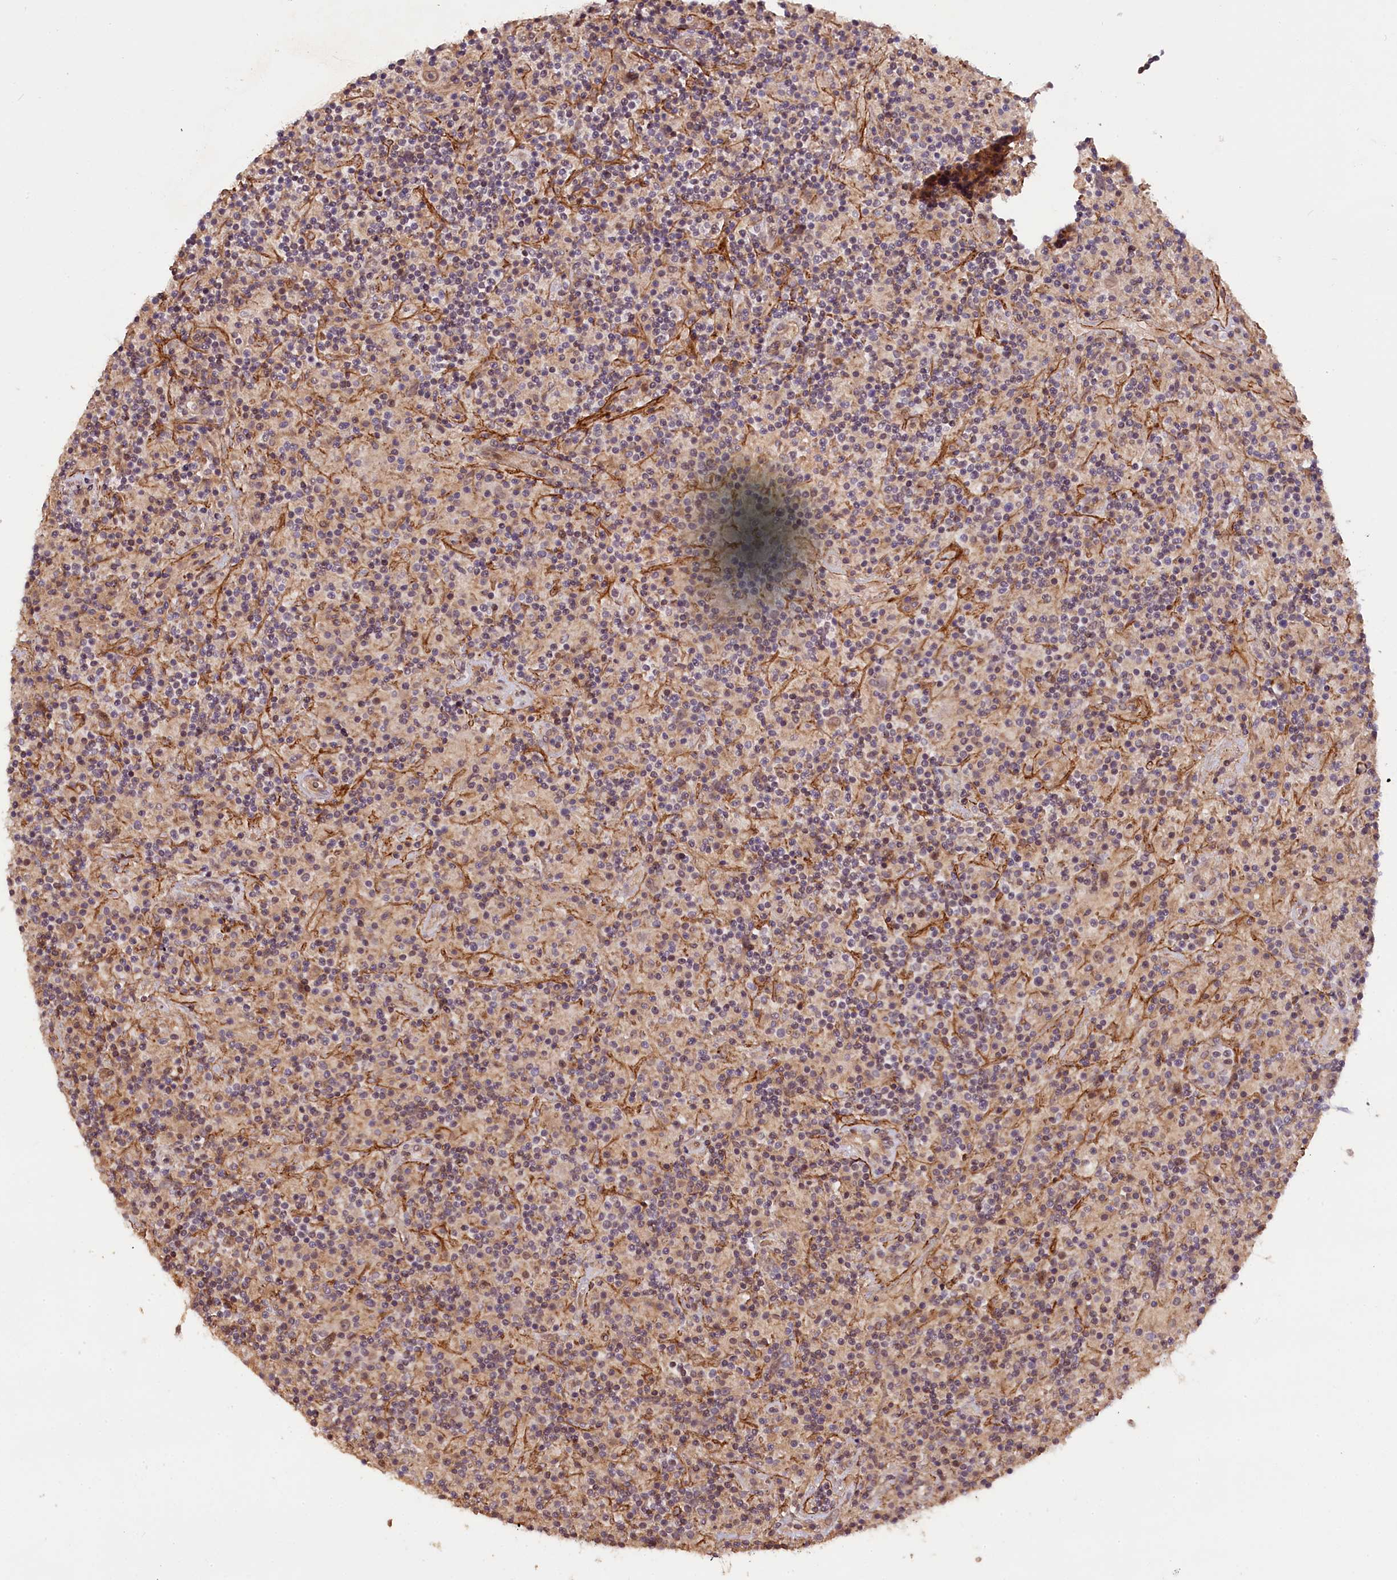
{"staining": {"intensity": "weak", "quantity": "25%-75%", "location": "nuclear"}, "tissue": "lymphoma", "cell_type": "Tumor cells", "image_type": "cancer", "snomed": [{"axis": "morphology", "description": "Hodgkin's disease, NOS"}, {"axis": "topography", "description": "Lymph node"}], "caption": "Tumor cells reveal low levels of weak nuclear expression in approximately 25%-75% of cells in human Hodgkin's disease.", "gene": "ZNF480", "patient": {"sex": "male", "age": 70}}